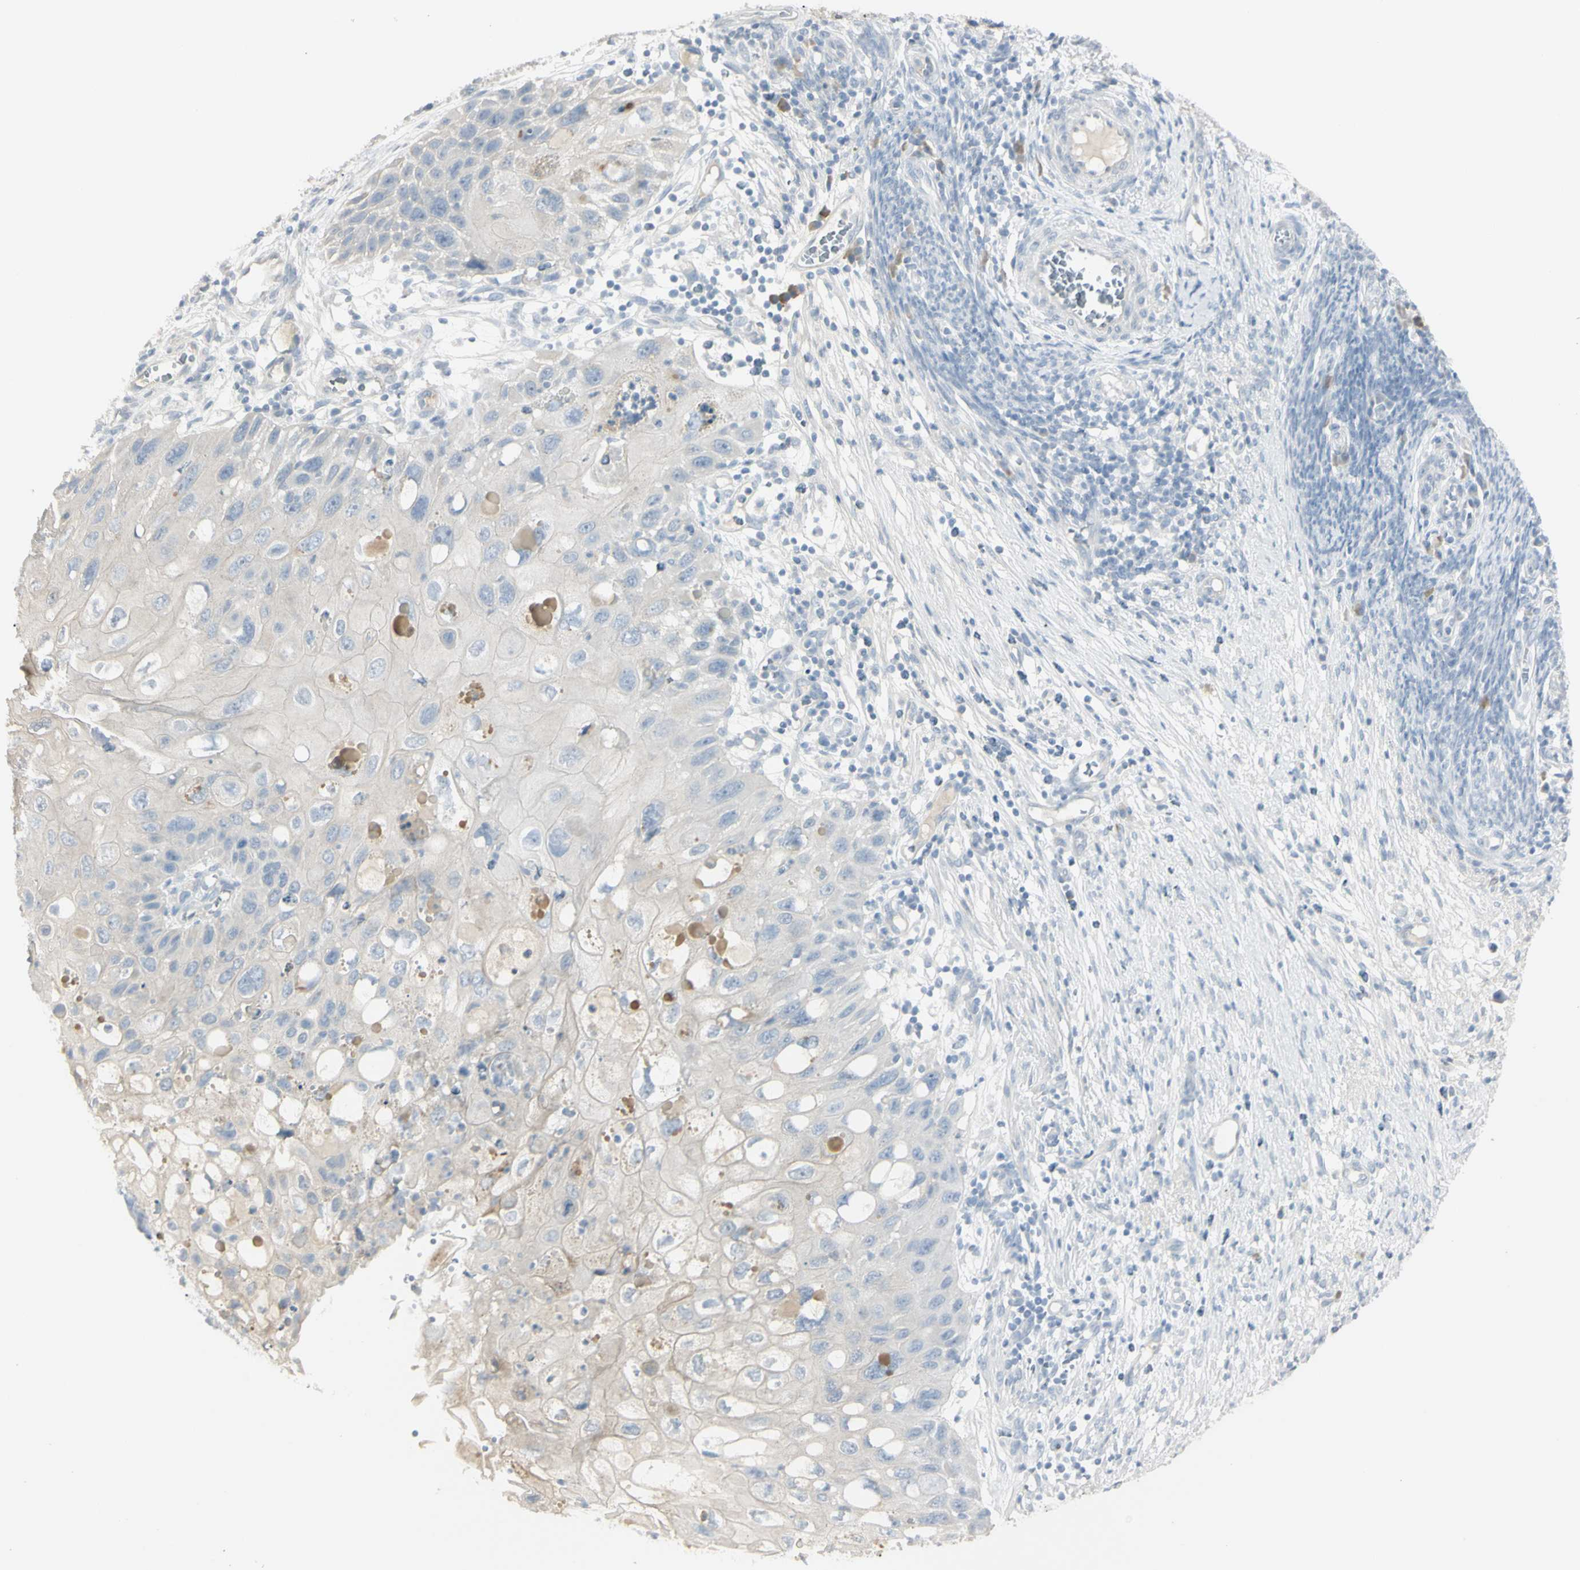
{"staining": {"intensity": "negative", "quantity": "none", "location": "none"}, "tissue": "cervical cancer", "cell_type": "Tumor cells", "image_type": "cancer", "snomed": [{"axis": "morphology", "description": "Squamous cell carcinoma, NOS"}, {"axis": "topography", "description": "Cervix"}], "caption": "Protein analysis of cervical cancer shows no significant positivity in tumor cells.", "gene": "PIP", "patient": {"sex": "female", "age": 70}}